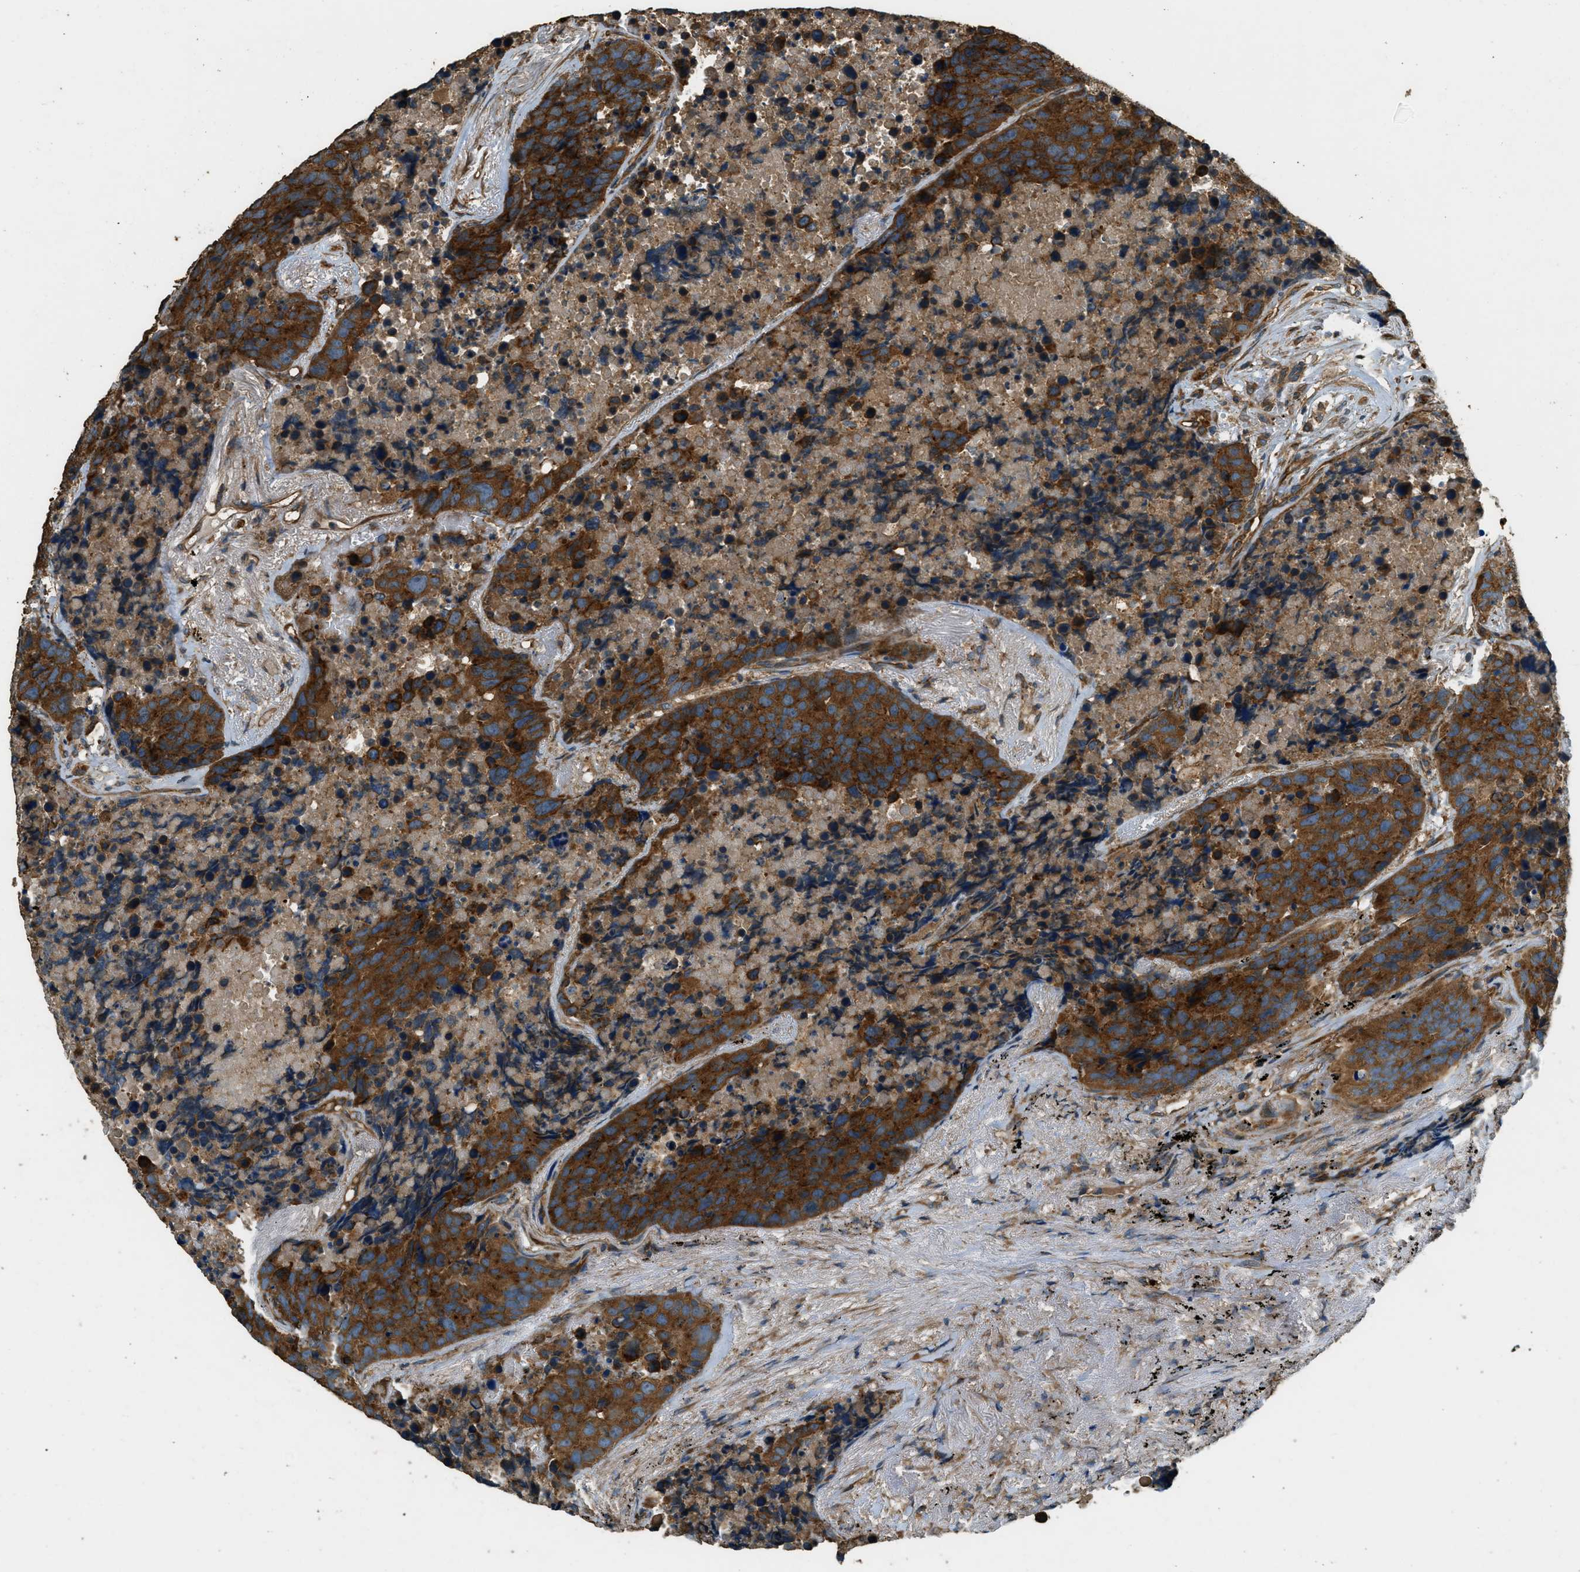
{"staining": {"intensity": "strong", "quantity": ">75%", "location": "cytoplasmic/membranous"}, "tissue": "carcinoid", "cell_type": "Tumor cells", "image_type": "cancer", "snomed": [{"axis": "morphology", "description": "Carcinoid, malignant, NOS"}, {"axis": "topography", "description": "Lung"}], "caption": "Immunohistochemistry (DAB (3,3'-diaminobenzidine)) staining of carcinoid demonstrates strong cytoplasmic/membranous protein staining in approximately >75% of tumor cells. The staining was performed using DAB (3,3'-diaminobenzidine) to visualize the protein expression in brown, while the nuclei were stained in blue with hematoxylin (Magnification: 20x).", "gene": "MARS1", "patient": {"sex": "male", "age": 60}}